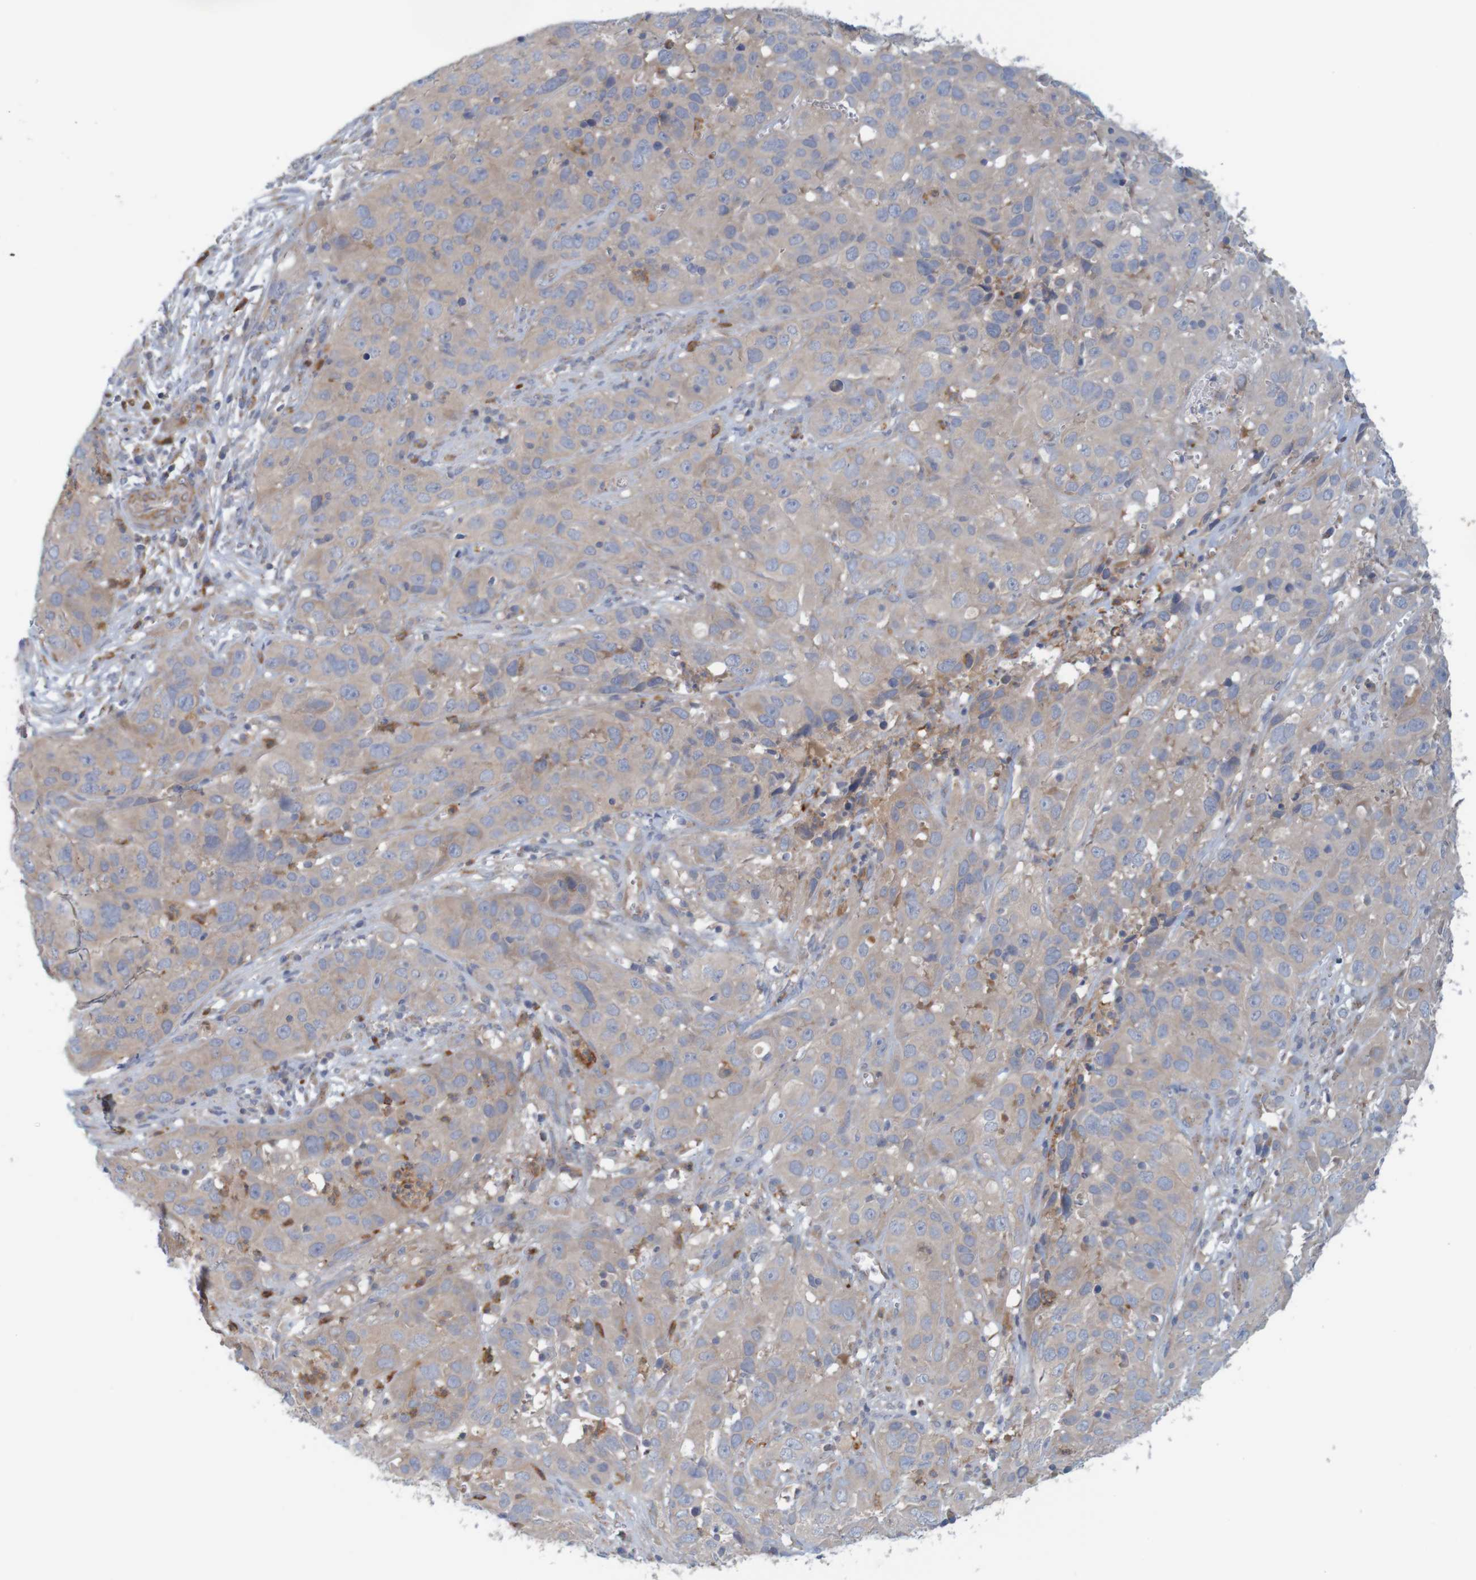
{"staining": {"intensity": "weak", "quantity": ">75%", "location": "cytoplasmic/membranous"}, "tissue": "cervical cancer", "cell_type": "Tumor cells", "image_type": "cancer", "snomed": [{"axis": "morphology", "description": "Squamous cell carcinoma, NOS"}, {"axis": "topography", "description": "Cervix"}], "caption": "High-power microscopy captured an immunohistochemistry micrograph of cervical cancer (squamous cell carcinoma), revealing weak cytoplasmic/membranous expression in approximately >75% of tumor cells.", "gene": "KRT23", "patient": {"sex": "female", "age": 32}}